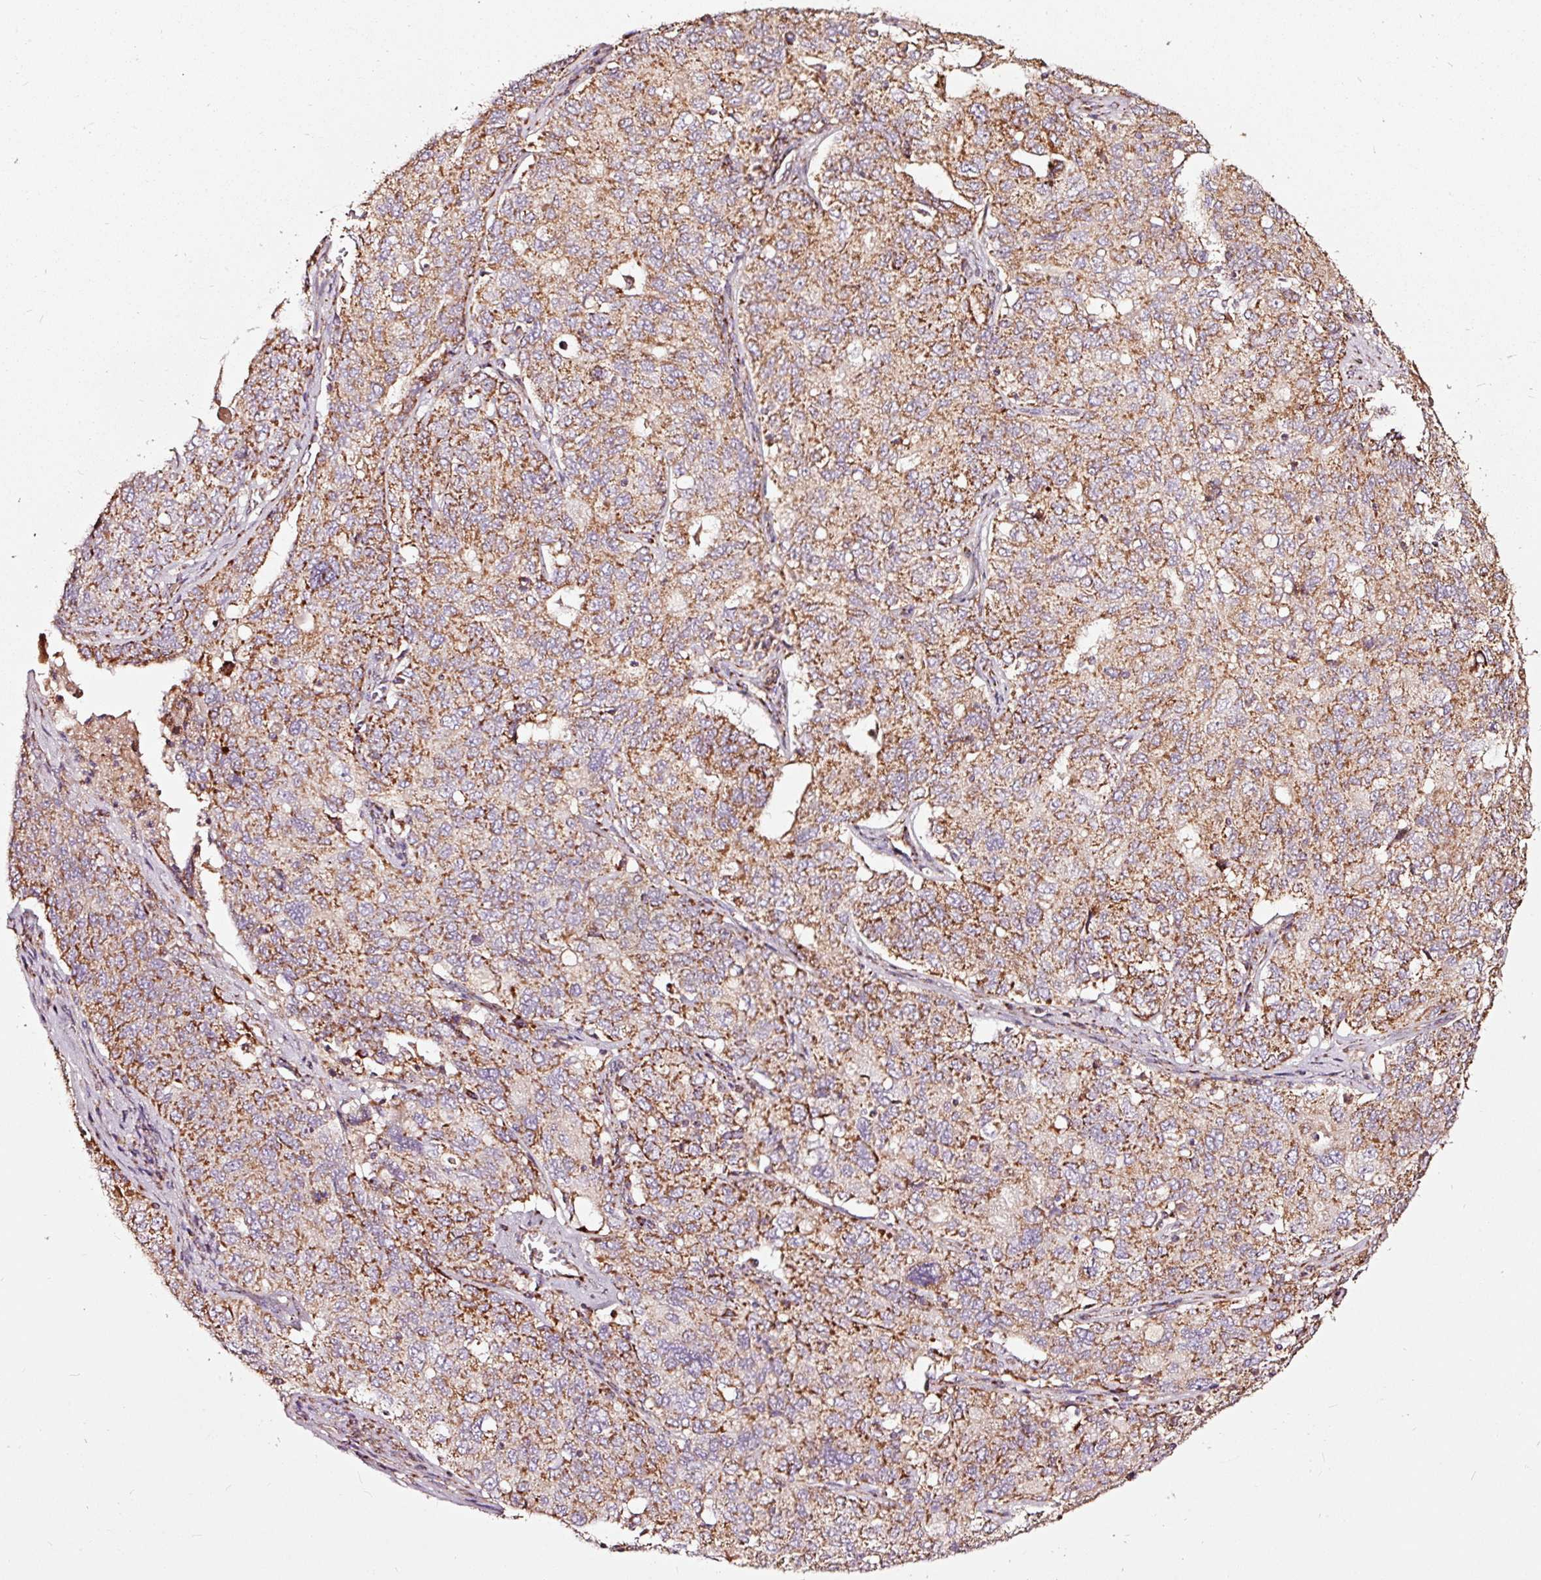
{"staining": {"intensity": "strong", "quantity": ">75%", "location": "cytoplasmic/membranous"}, "tissue": "ovarian cancer", "cell_type": "Tumor cells", "image_type": "cancer", "snomed": [{"axis": "morphology", "description": "Carcinoma, endometroid"}, {"axis": "topography", "description": "Ovary"}], "caption": "Endometroid carcinoma (ovarian) was stained to show a protein in brown. There is high levels of strong cytoplasmic/membranous staining in about >75% of tumor cells. (DAB (3,3'-diaminobenzidine) IHC, brown staining for protein, blue staining for nuclei).", "gene": "TPM1", "patient": {"sex": "female", "age": 62}}